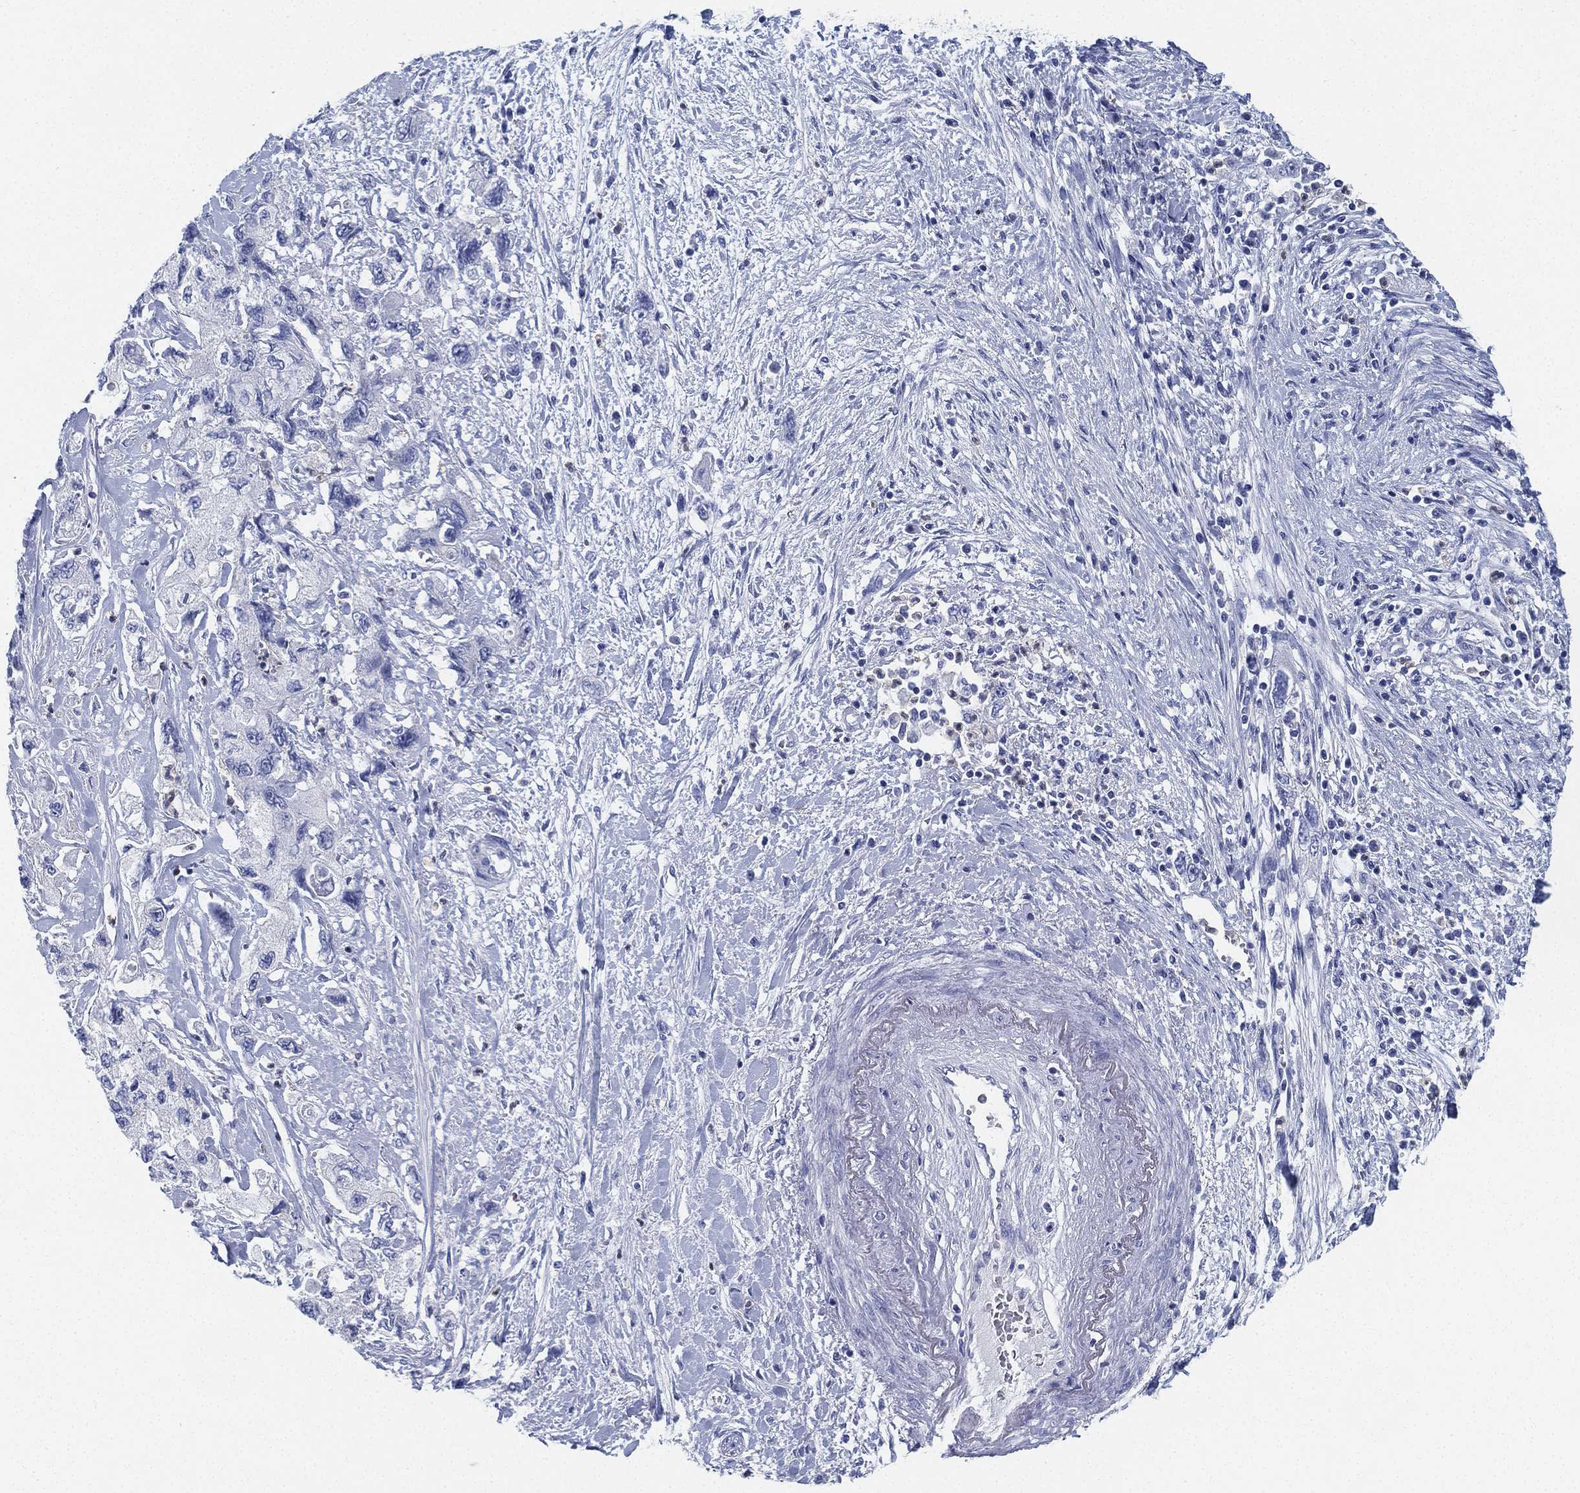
{"staining": {"intensity": "negative", "quantity": "none", "location": "none"}, "tissue": "pancreatic cancer", "cell_type": "Tumor cells", "image_type": "cancer", "snomed": [{"axis": "morphology", "description": "Adenocarcinoma, NOS"}, {"axis": "topography", "description": "Pancreas"}], "caption": "Tumor cells are negative for protein expression in human pancreatic cancer (adenocarcinoma). (DAB (3,3'-diaminobenzidine) immunohistochemistry with hematoxylin counter stain).", "gene": "DEFB121", "patient": {"sex": "female", "age": 73}}